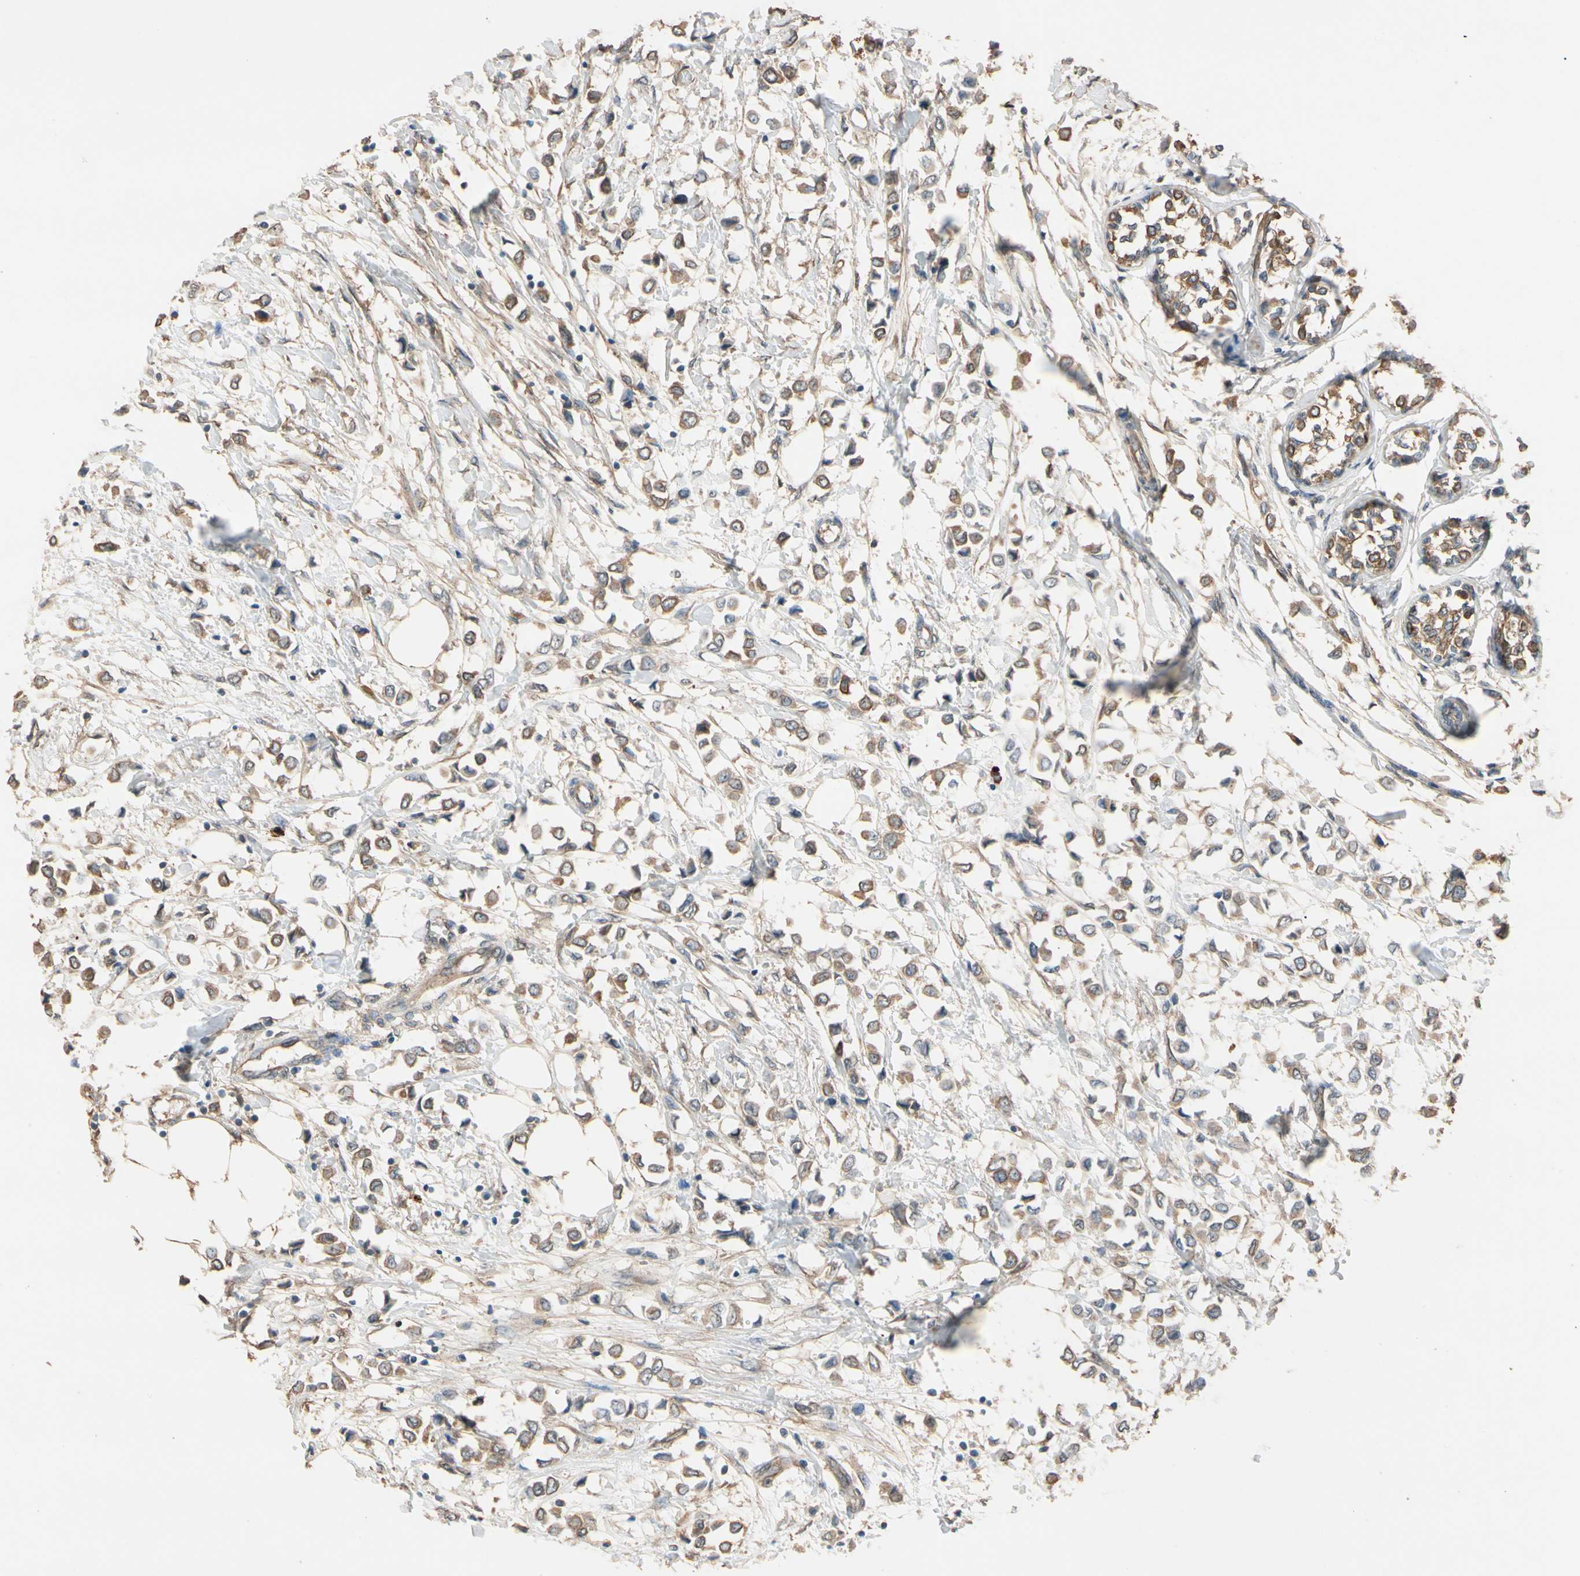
{"staining": {"intensity": "weak", "quantity": ">75%", "location": "cytoplasmic/membranous"}, "tissue": "breast cancer", "cell_type": "Tumor cells", "image_type": "cancer", "snomed": [{"axis": "morphology", "description": "Lobular carcinoma"}, {"axis": "topography", "description": "Breast"}], "caption": "Brown immunohistochemical staining in lobular carcinoma (breast) reveals weak cytoplasmic/membranous expression in about >75% of tumor cells.", "gene": "MGRN1", "patient": {"sex": "female", "age": 51}}